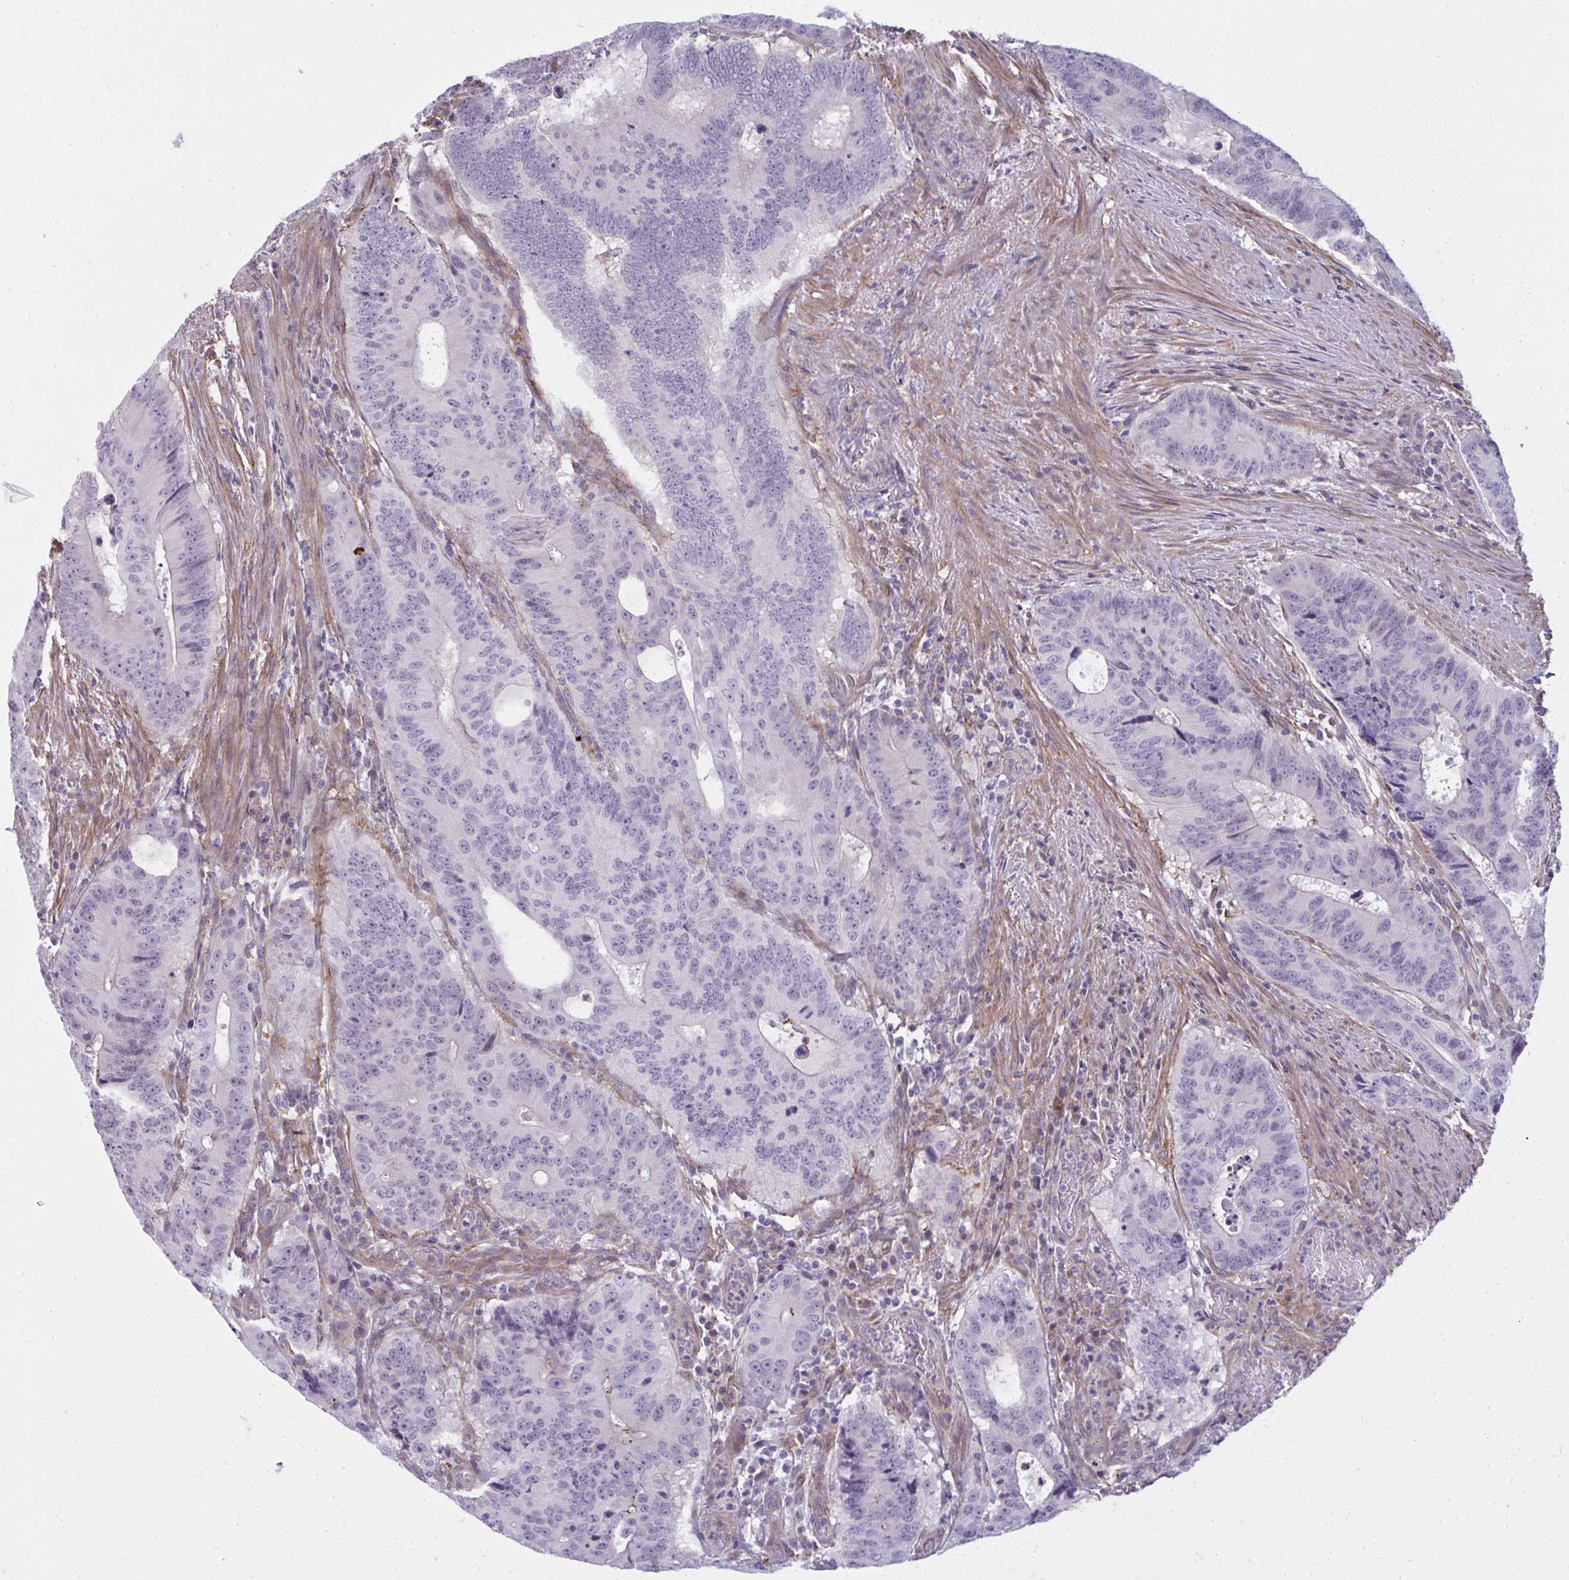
{"staining": {"intensity": "negative", "quantity": "none", "location": "none"}, "tissue": "colorectal cancer", "cell_type": "Tumor cells", "image_type": "cancer", "snomed": [{"axis": "morphology", "description": "Adenocarcinoma, NOS"}, {"axis": "topography", "description": "Colon"}], "caption": "DAB (3,3'-diaminobenzidine) immunohistochemical staining of colorectal cancer exhibits no significant expression in tumor cells.", "gene": "NUMBL", "patient": {"sex": "male", "age": 62}}